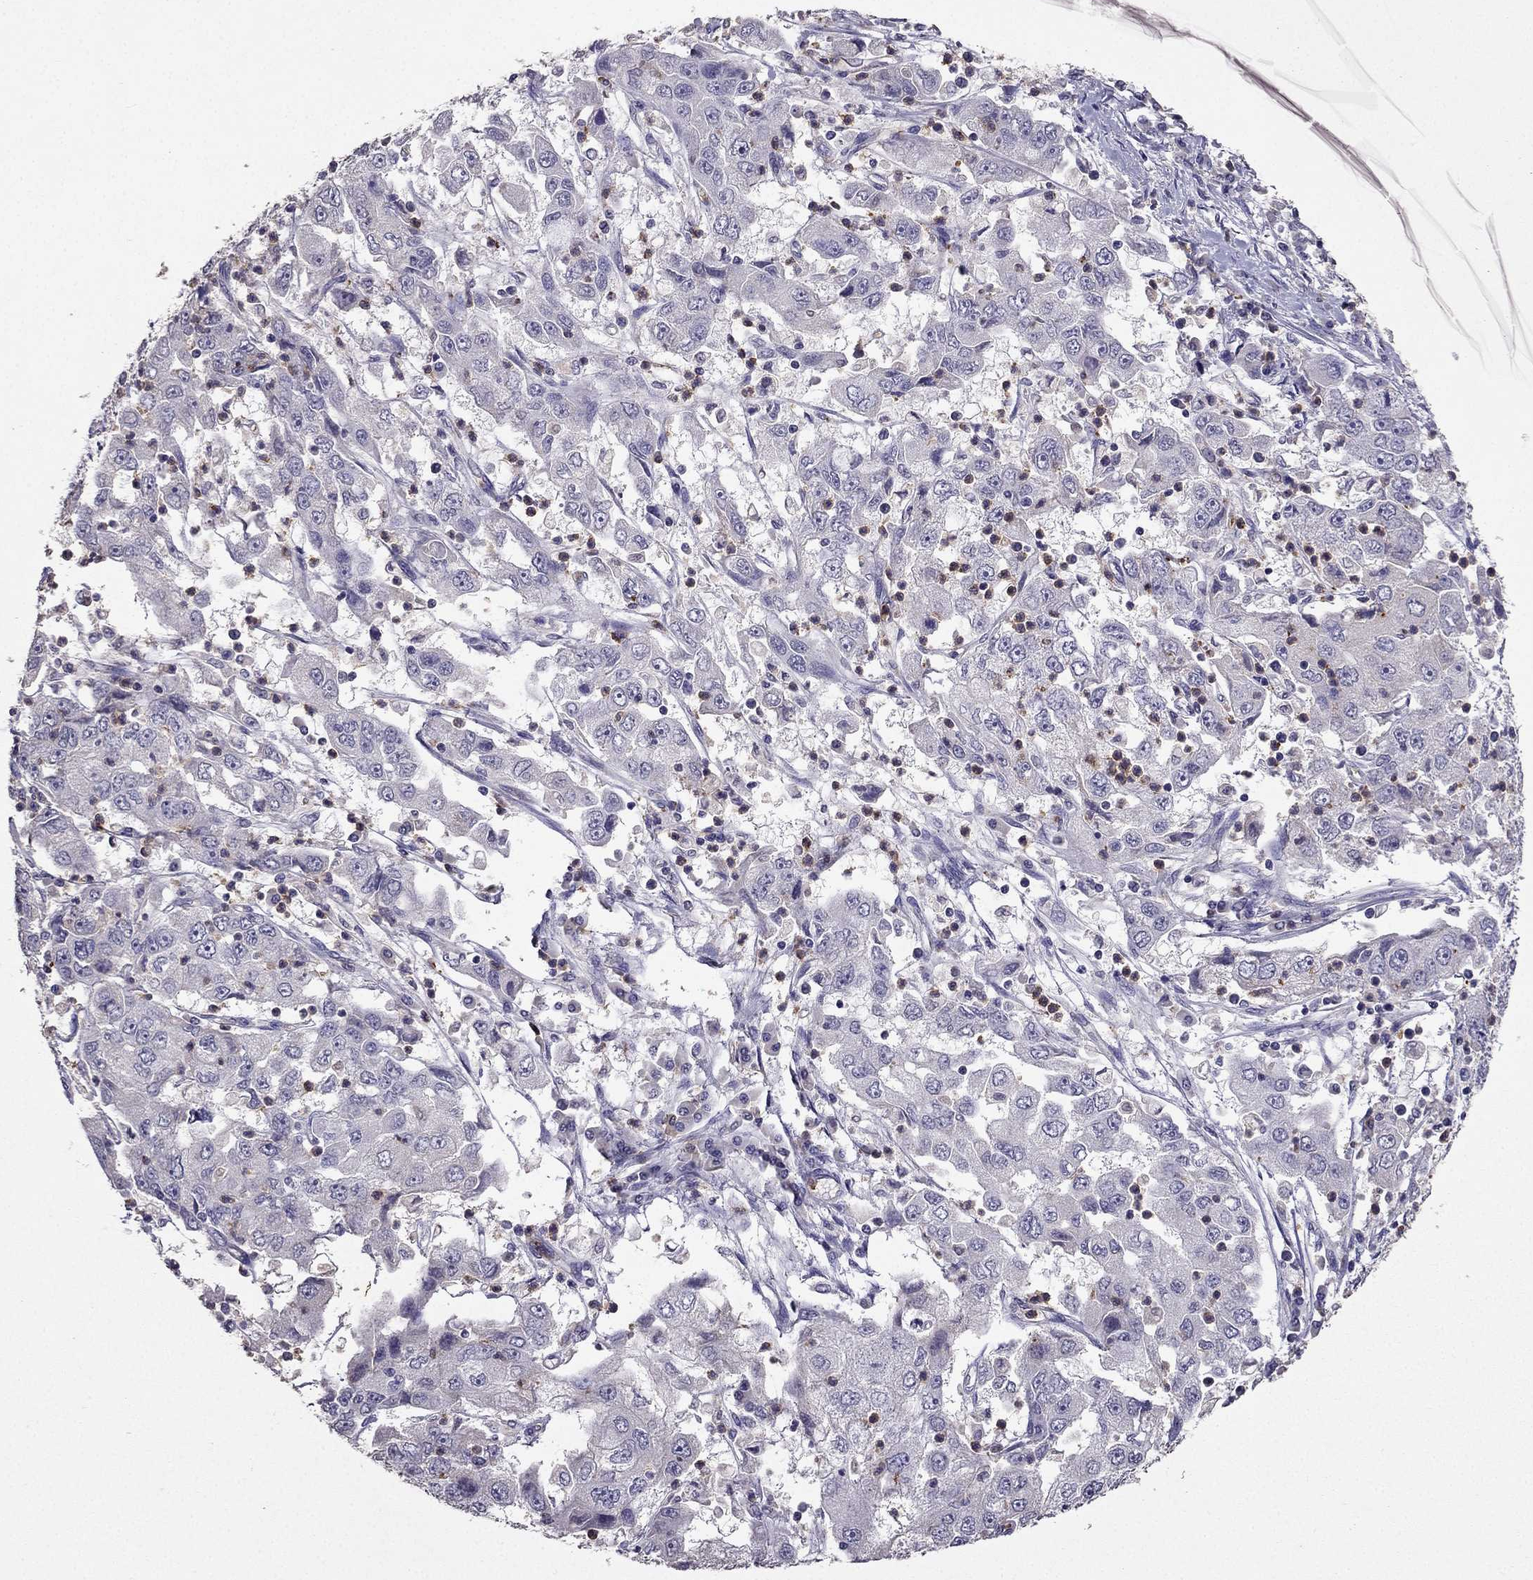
{"staining": {"intensity": "negative", "quantity": "none", "location": "none"}, "tissue": "cervical cancer", "cell_type": "Tumor cells", "image_type": "cancer", "snomed": [{"axis": "morphology", "description": "Squamous cell carcinoma, NOS"}, {"axis": "topography", "description": "Cervix"}], "caption": "This is an immunohistochemistry micrograph of human cervical cancer. There is no expression in tumor cells.", "gene": "RFLNB", "patient": {"sex": "female", "age": 36}}